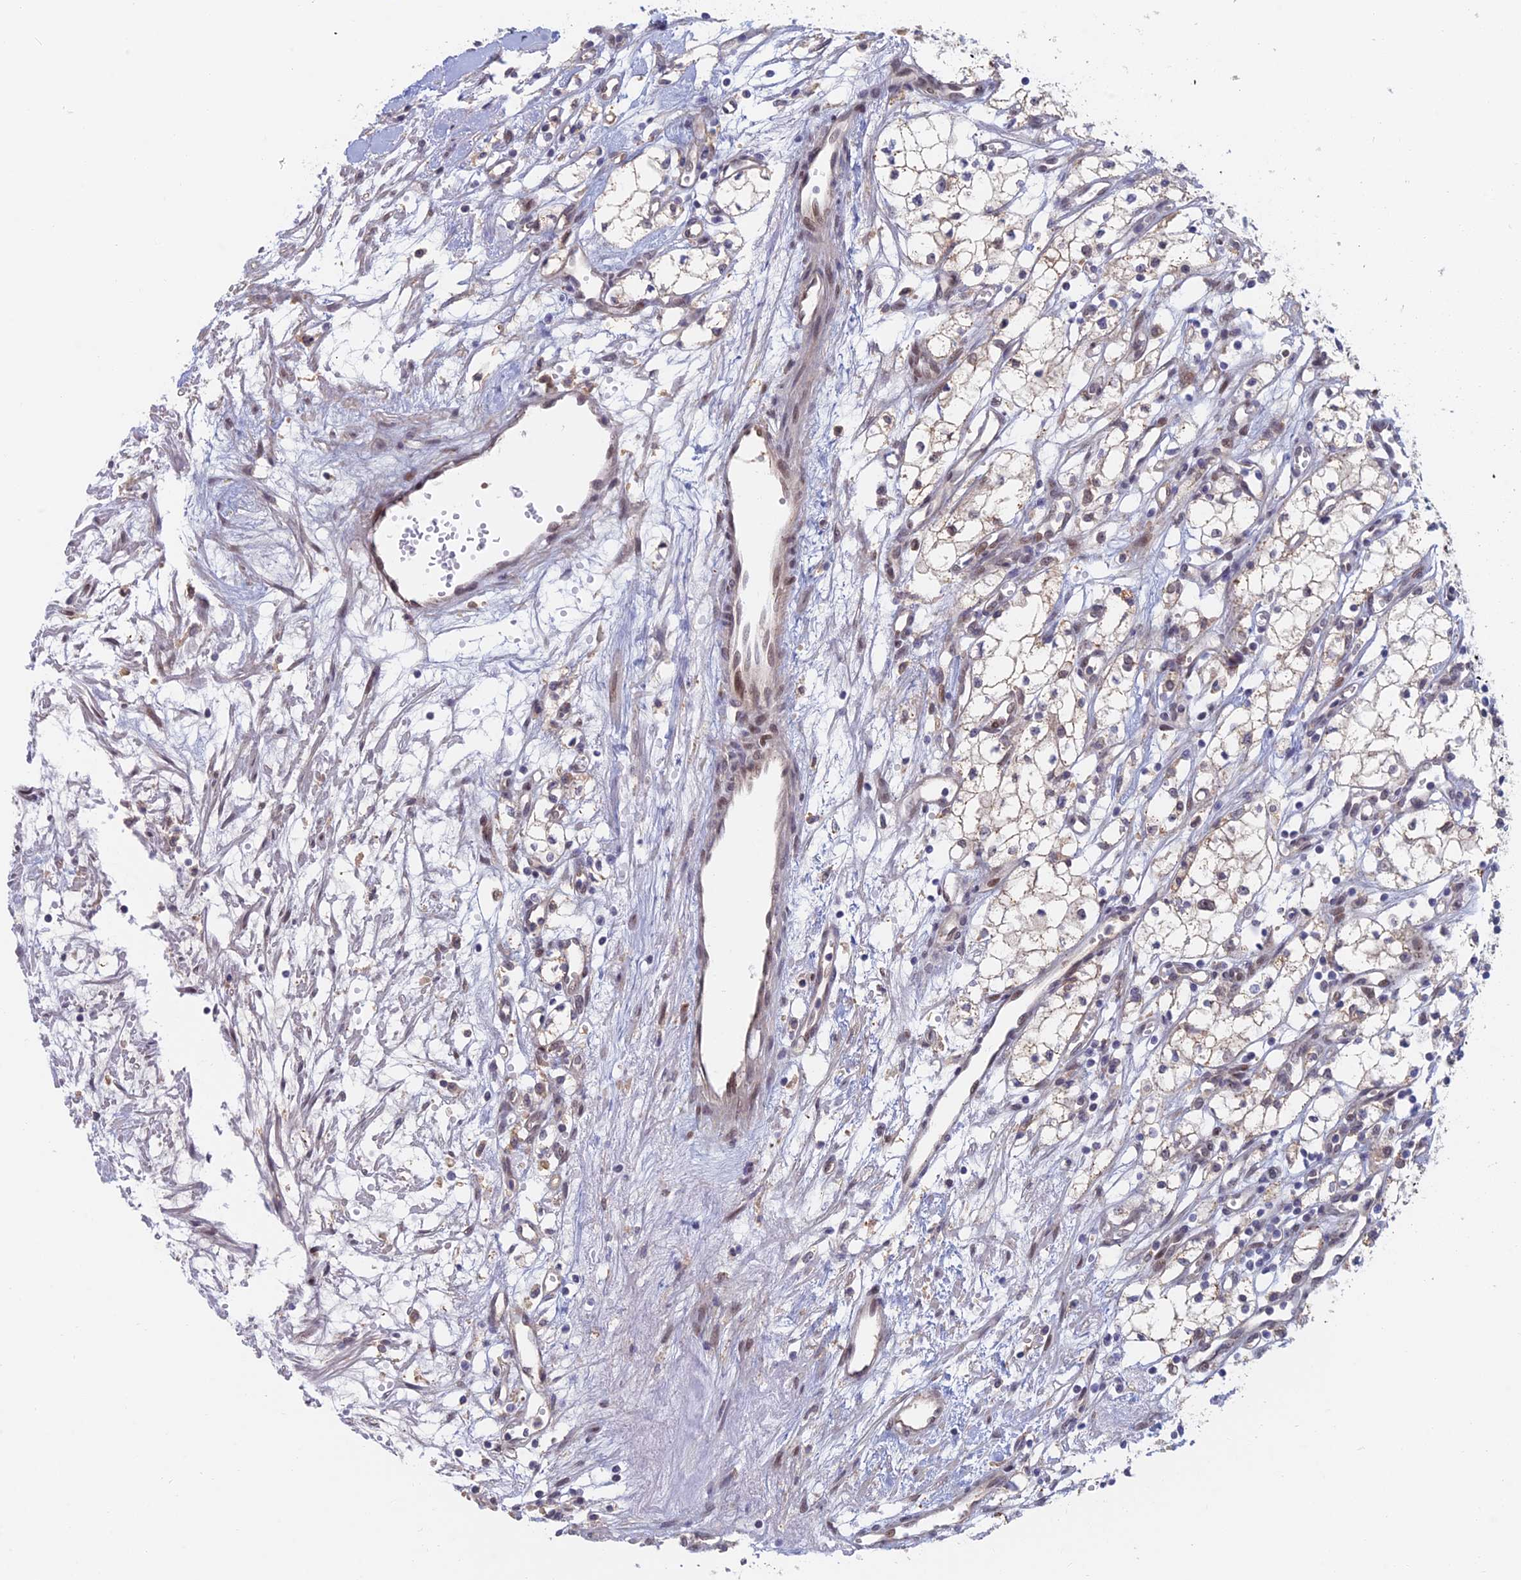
{"staining": {"intensity": "weak", "quantity": "<25%", "location": "cytoplasmic/membranous,nuclear"}, "tissue": "renal cancer", "cell_type": "Tumor cells", "image_type": "cancer", "snomed": [{"axis": "morphology", "description": "Adenocarcinoma, NOS"}, {"axis": "topography", "description": "Kidney"}], "caption": "Immunohistochemical staining of human renal cancer reveals no significant positivity in tumor cells.", "gene": "ZUP1", "patient": {"sex": "male", "age": 59}}